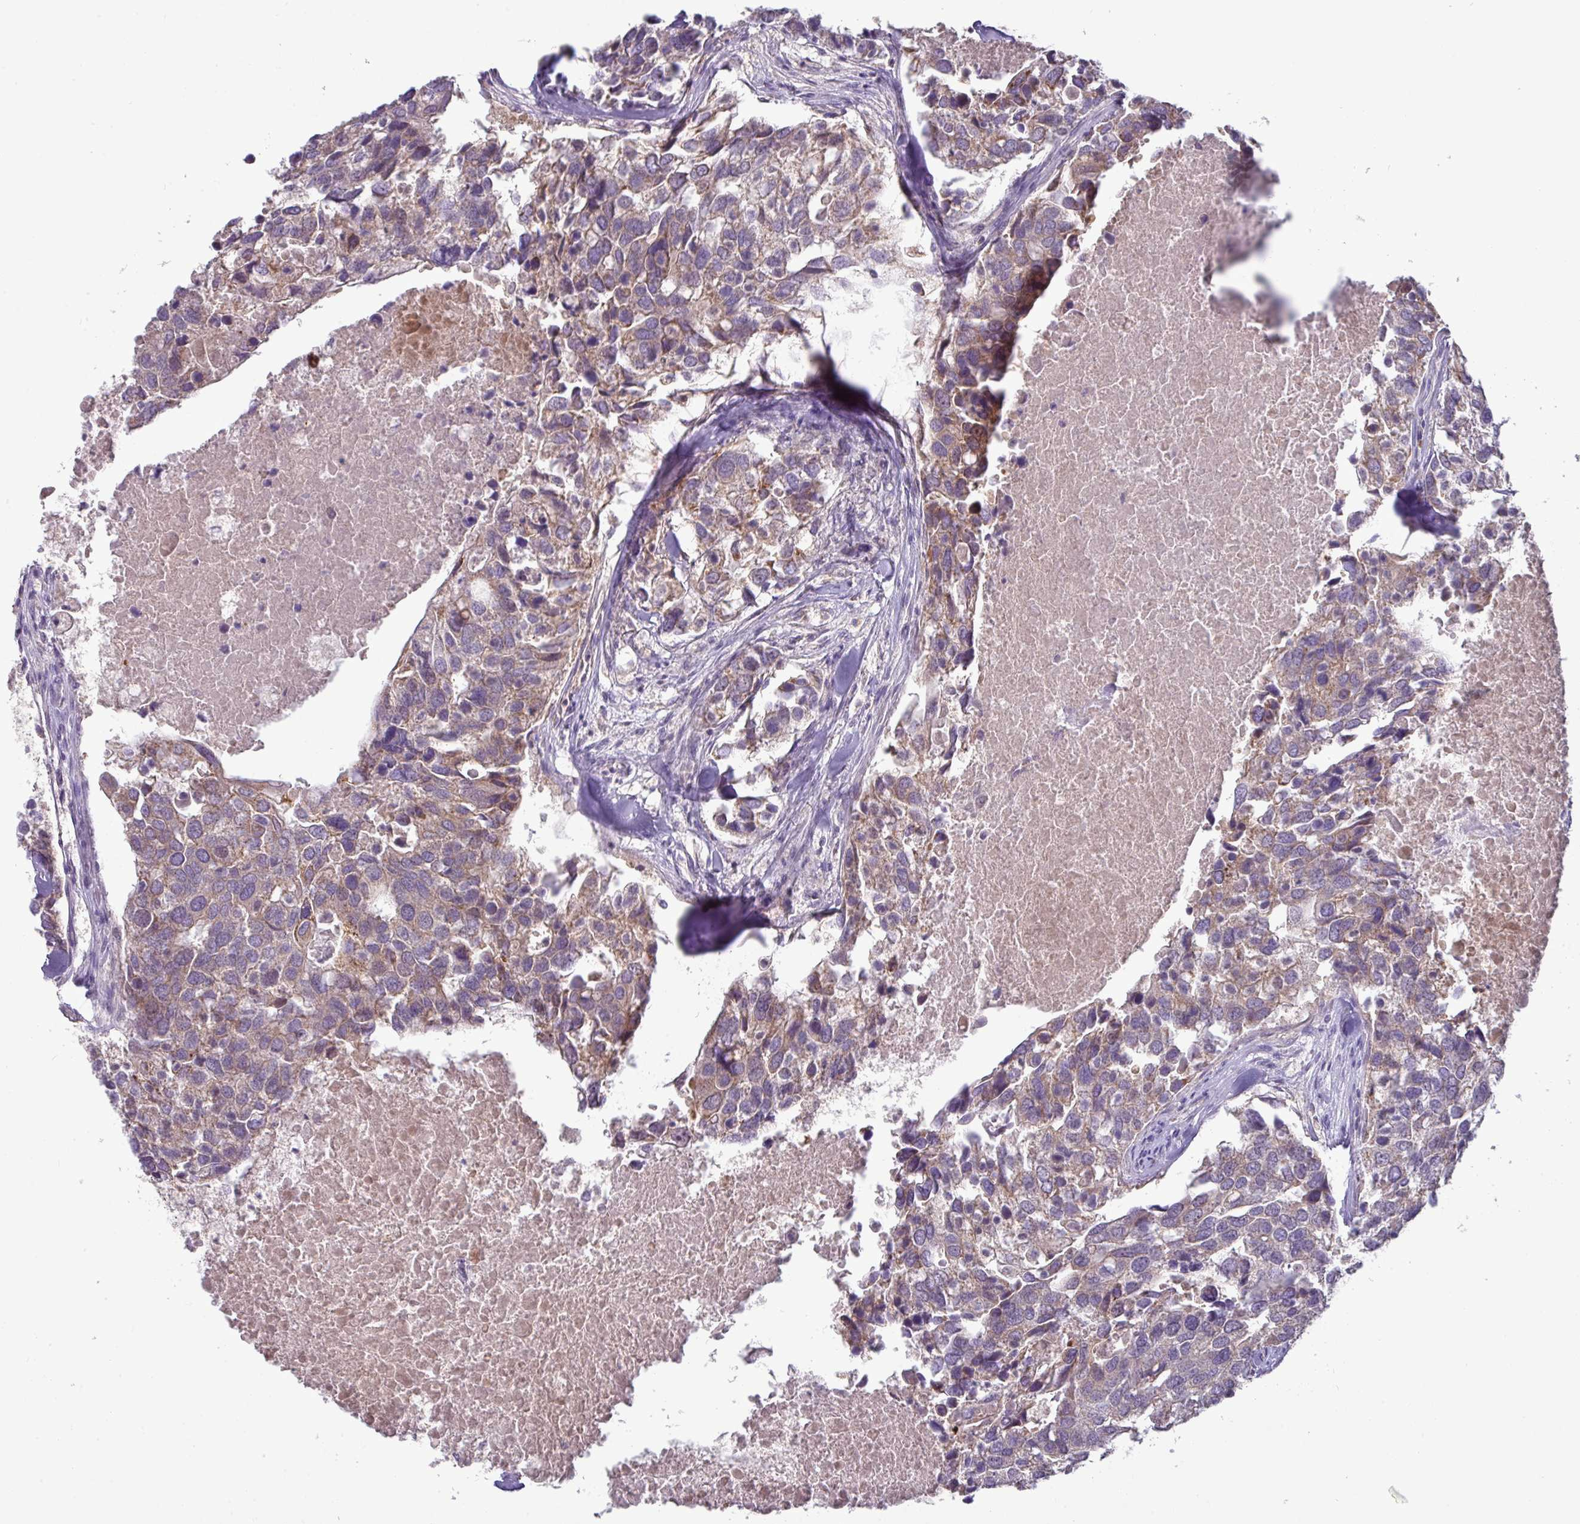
{"staining": {"intensity": "weak", "quantity": ">75%", "location": "cytoplasmic/membranous"}, "tissue": "breast cancer", "cell_type": "Tumor cells", "image_type": "cancer", "snomed": [{"axis": "morphology", "description": "Duct carcinoma"}, {"axis": "topography", "description": "Breast"}], "caption": "High-power microscopy captured an immunohistochemistry (IHC) micrograph of breast cancer (infiltrating ductal carcinoma), revealing weak cytoplasmic/membranous staining in approximately >75% of tumor cells.", "gene": "TRAPPC1", "patient": {"sex": "female", "age": 83}}